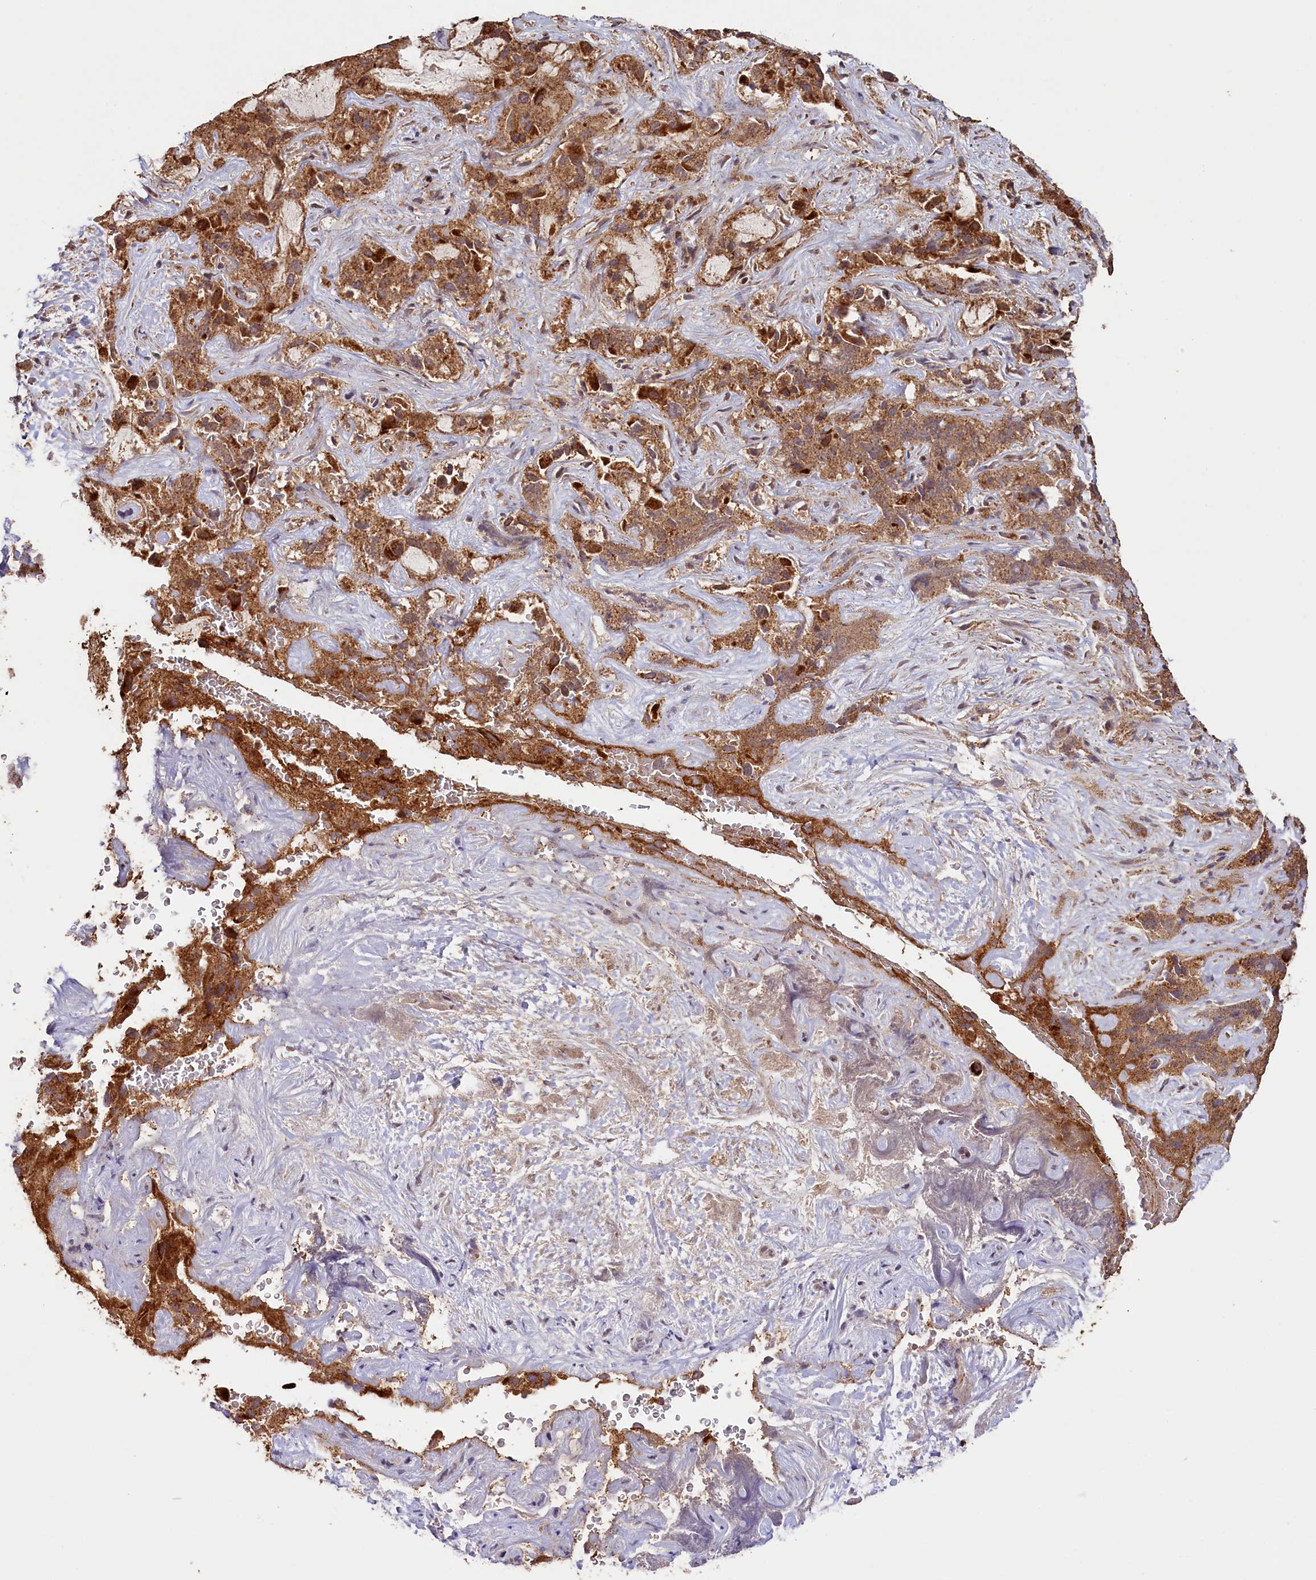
{"staining": {"intensity": "strong", "quantity": ">75%", "location": "cytoplasmic/membranous"}, "tissue": "liver cancer", "cell_type": "Tumor cells", "image_type": "cancer", "snomed": [{"axis": "morphology", "description": "Cholangiocarcinoma"}, {"axis": "topography", "description": "Liver"}], "caption": "IHC of human cholangiocarcinoma (liver) displays high levels of strong cytoplasmic/membranous expression in approximately >75% of tumor cells.", "gene": "SHPRH", "patient": {"sex": "female", "age": 52}}